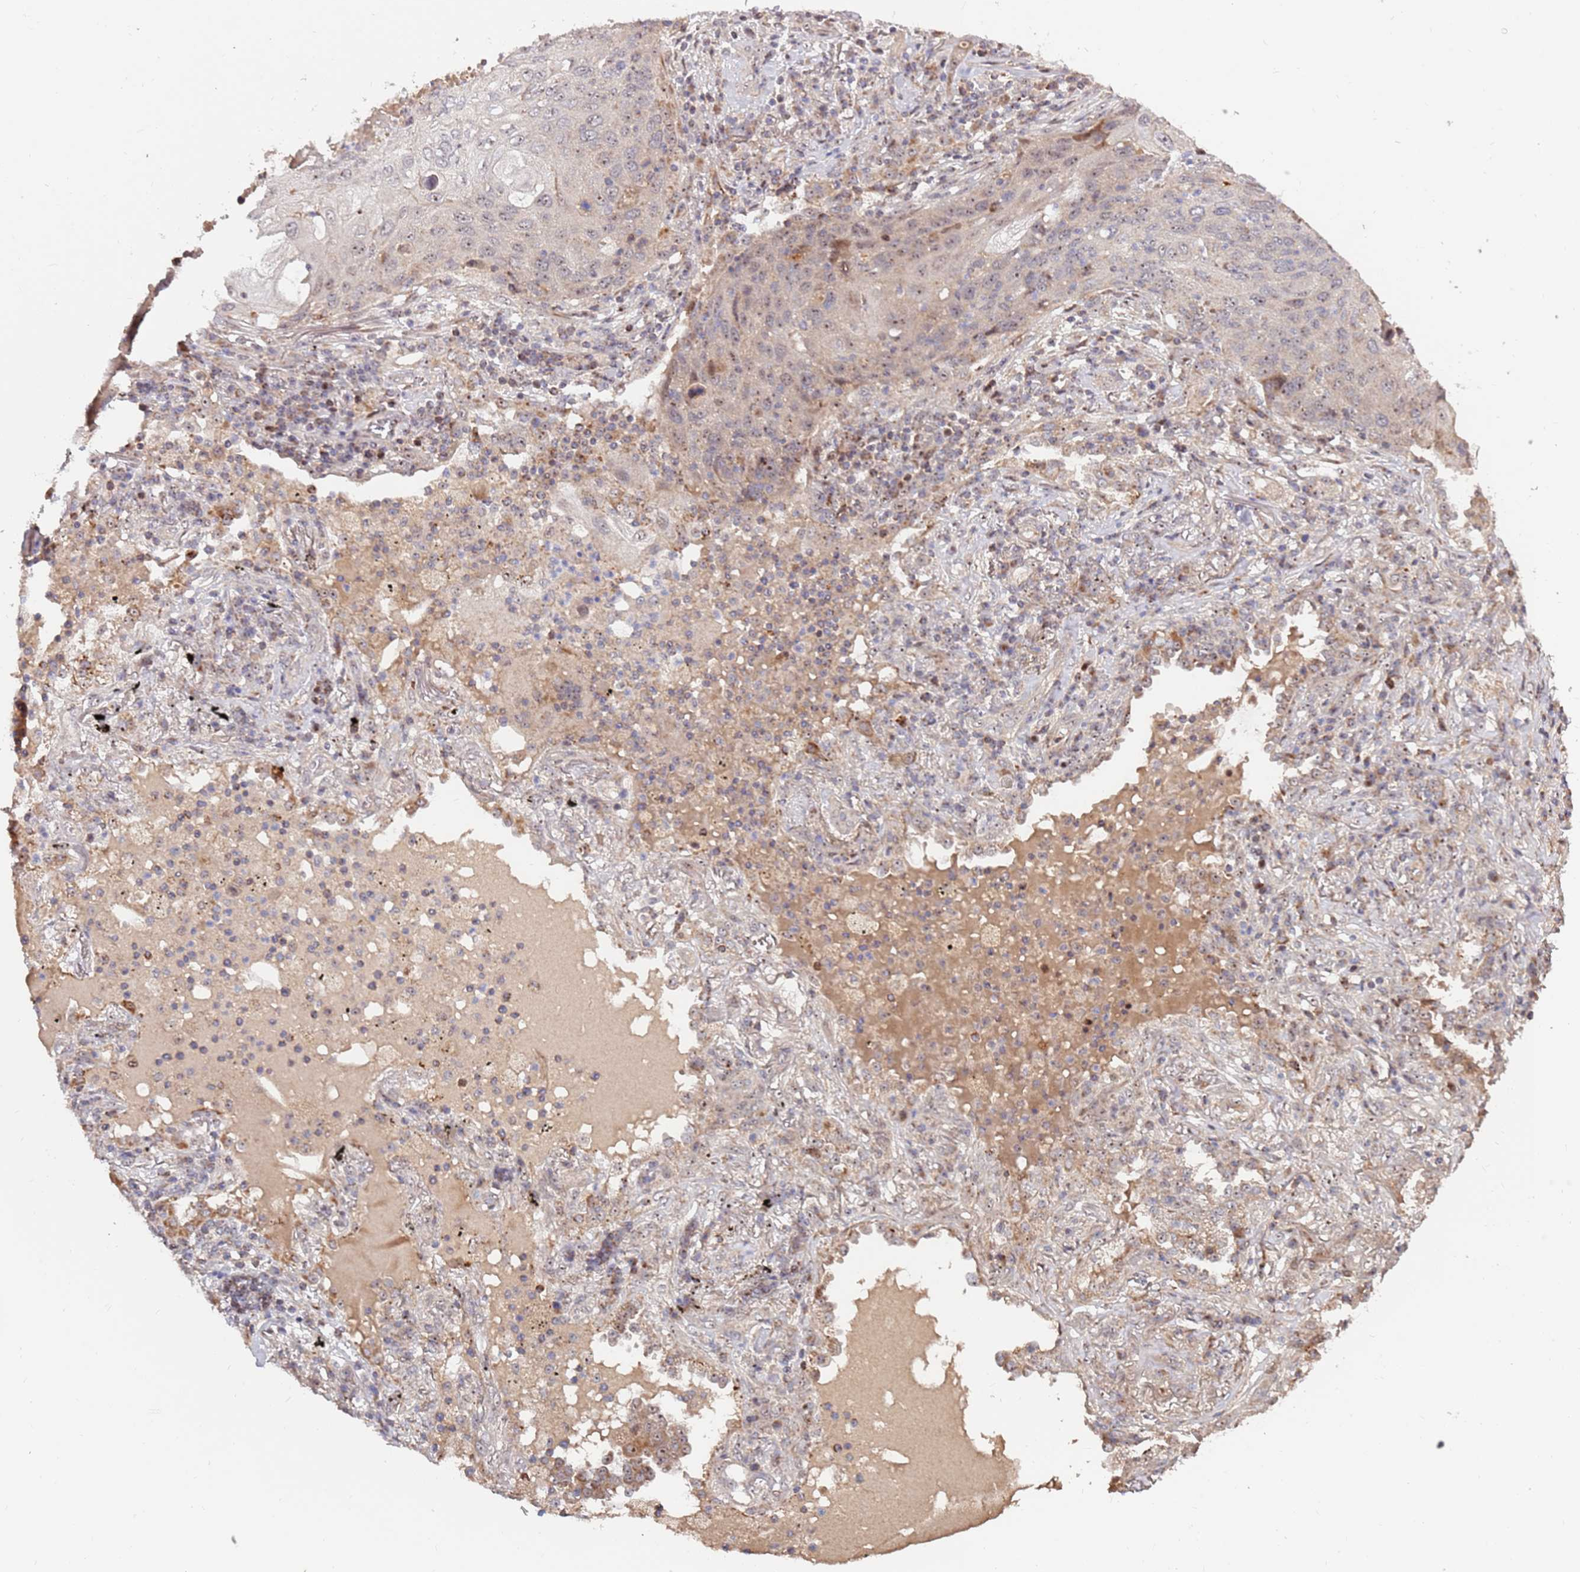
{"staining": {"intensity": "weak", "quantity": "<25%", "location": "cytoplasmic/membranous"}, "tissue": "lung cancer", "cell_type": "Tumor cells", "image_type": "cancer", "snomed": [{"axis": "morphology", "description": "Squamous cell carcinoma, NOS"}, {"axis": "topography", "description": "Lung"}], "caption": "This is an IHC image of lung cancer (squamous cell carcinoma). There is no positivity in tumor cells.", "gene": "KIF25", "patient": {"sex": "female", "age": 63}}